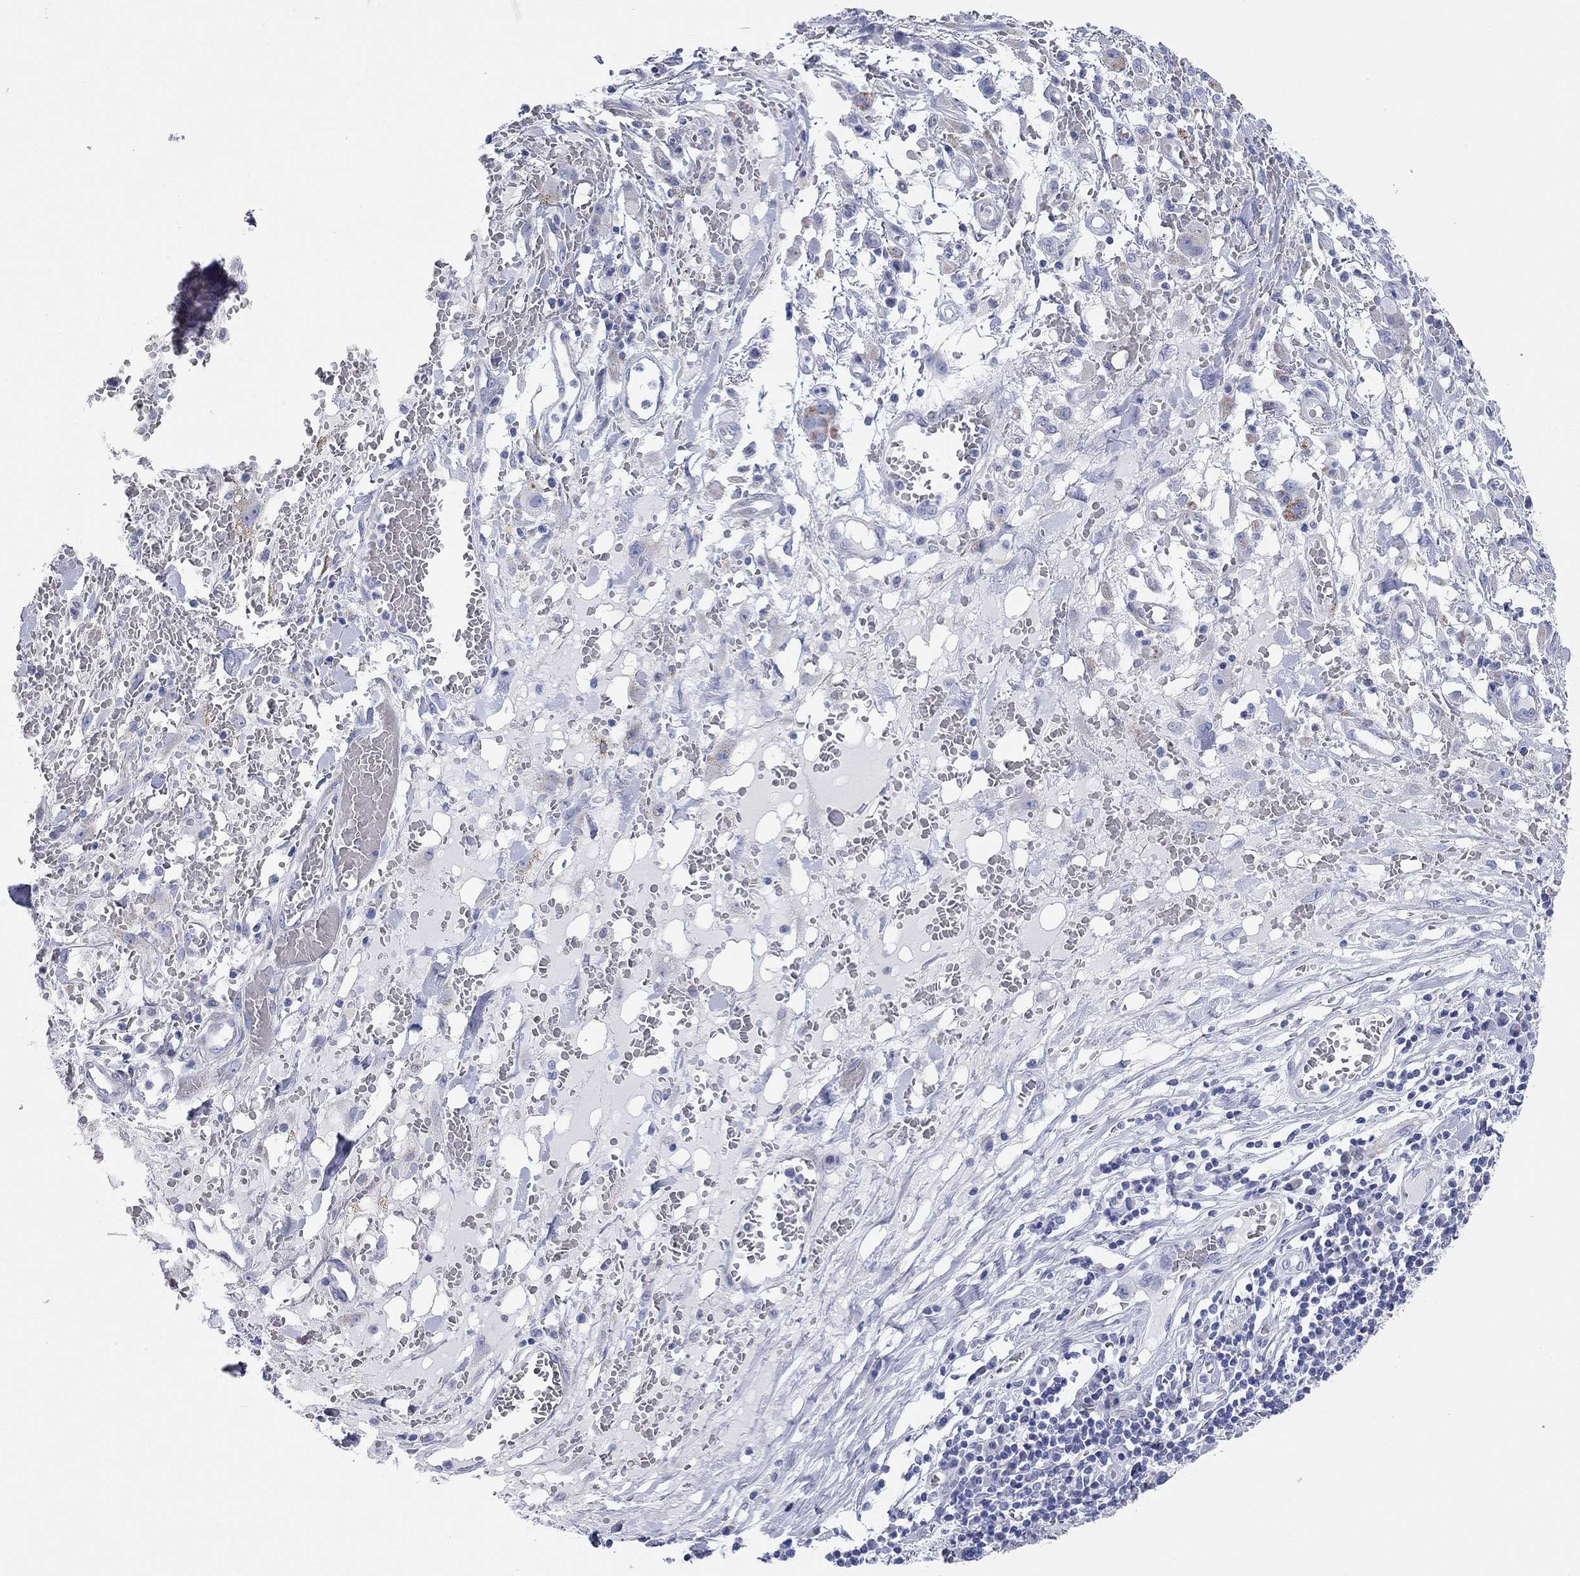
{"staining": {"intensity": "weak", "quantity": "<25%", "location": "cytoplasmic/membranous"}, "tissue": "melanoma", "cell_type": "Tumor cells", "image_type": "cancer", "snomed": [{"axis": "morphology", "description": "Malignant melanoma, NOS"}, {"axis": "topography", "description": "Skin"}], "caption": "IHC photomicrograph of malignant melanoma stained for a protein (brown), which reveals no positivity in tumor cells.", "gene": "CHI3L2", "patient": {"sex": "female", "age": 91}}